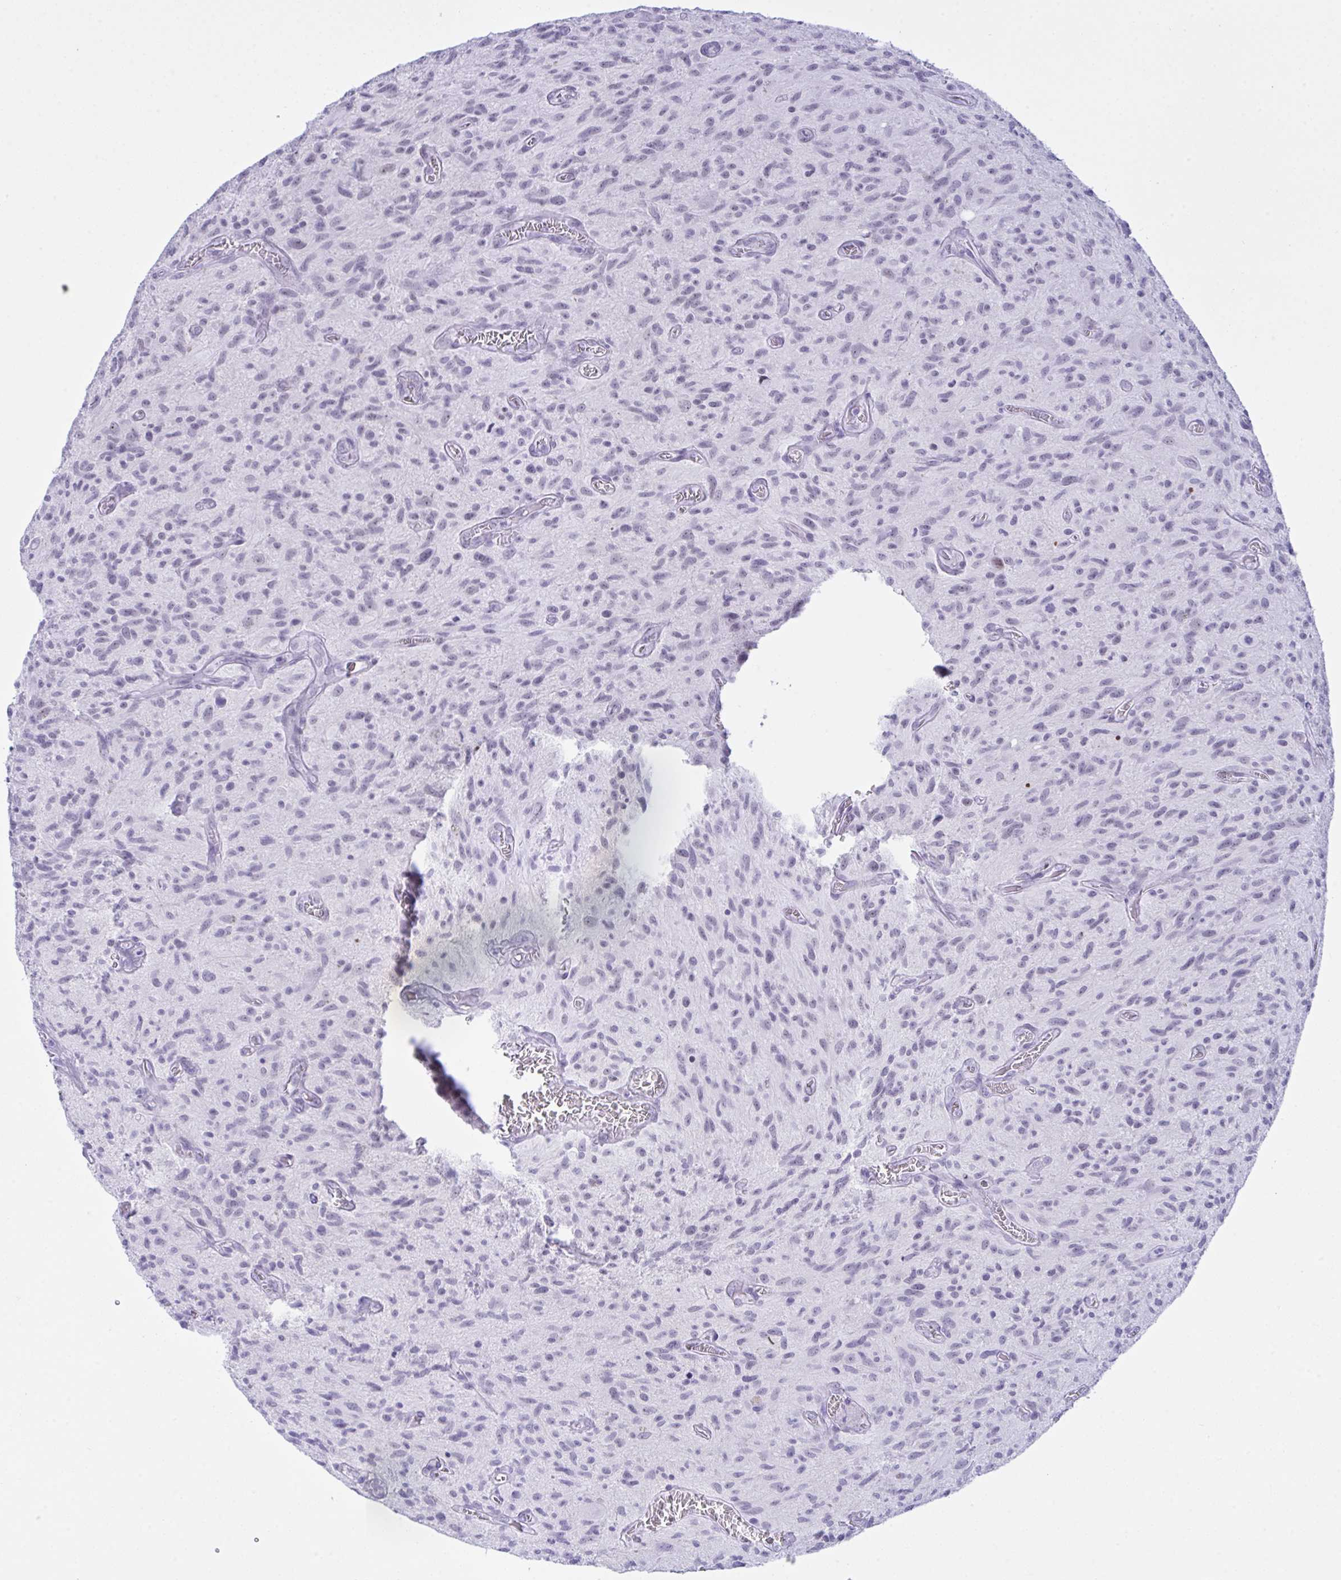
{"staining": {"intensity": "negative", "quantity": "none", "location": "none"}, "tissue": "glioma", "cell_type": "Tumor cells", "image_type": "cancer", "snomed": [{"axis": "morphology", "description": "Glioma, malignant, High grade"}, {"axis": "topography", "description": "Brain"}], "caption": "Glioma was stained to show a protein in brown. There is no significant expression in tumor cells. The staining is performed using DAB (3,3'-diaminobenzidine) brown chromogen with nuclei counter-stained in using hematoxylin.", "gene": "ELN", "patient": {"sex": "male", "age": 75}}